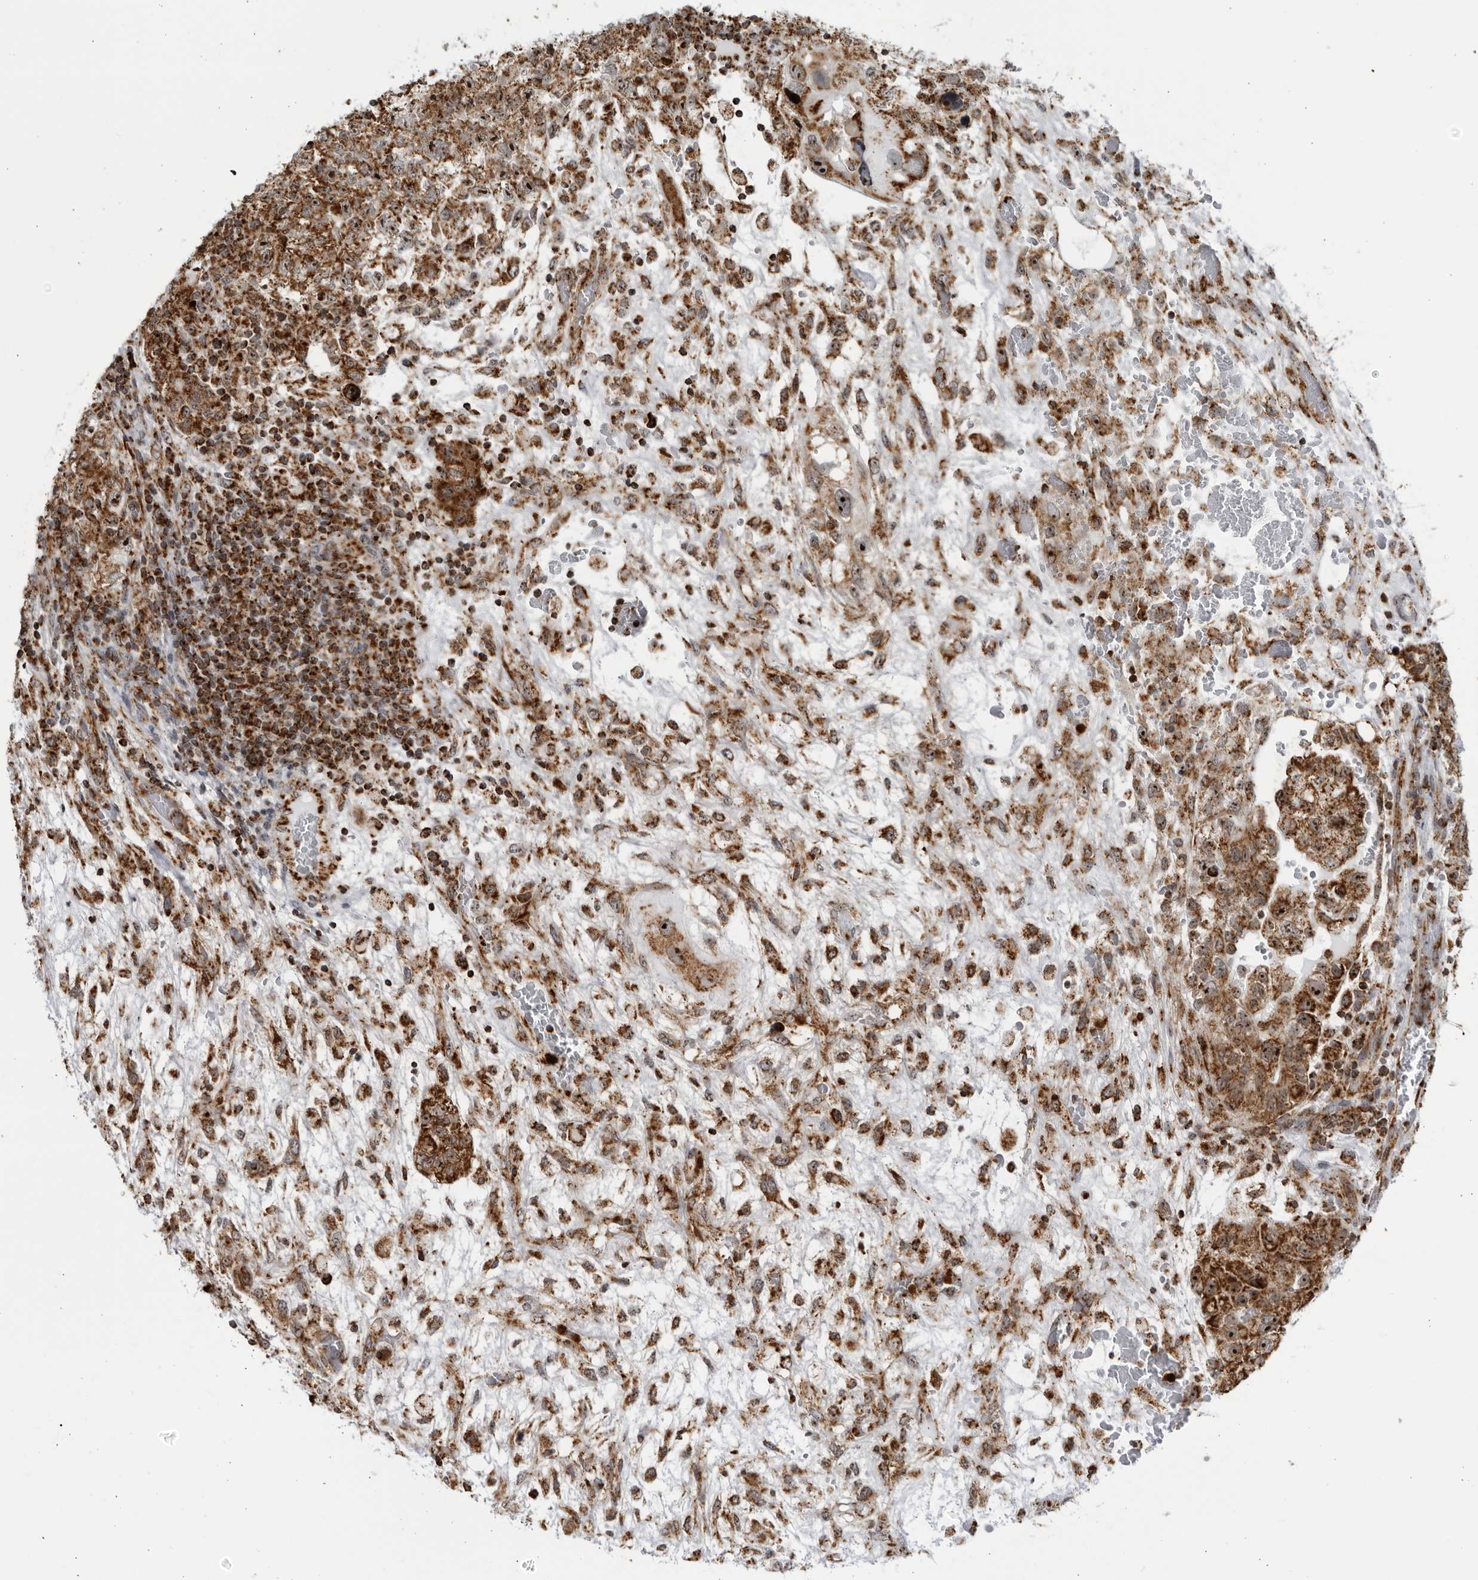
{"staining": {"intensity": "strong", "quantity": ">75%", "location": "cytoplasmic/membranous,nuclear"}, "tissue": "testis cancer", "cell_type": "Tumor cells", "image_type": "cancer", "snomed": [{"axis": "morphology", "description": "Carcinoma, Embryonal, NOS"}, {"axis": "topography", "description": "Testis"}], "caption": "Immunohistochemical staining of testis cancer displays high levels of strong cytoplasmic/membranous and nuclear protein staining in approximately >75% of tumor cells.", "gene": "RBM34", "patient": {"sex": "male", "age": 36}}